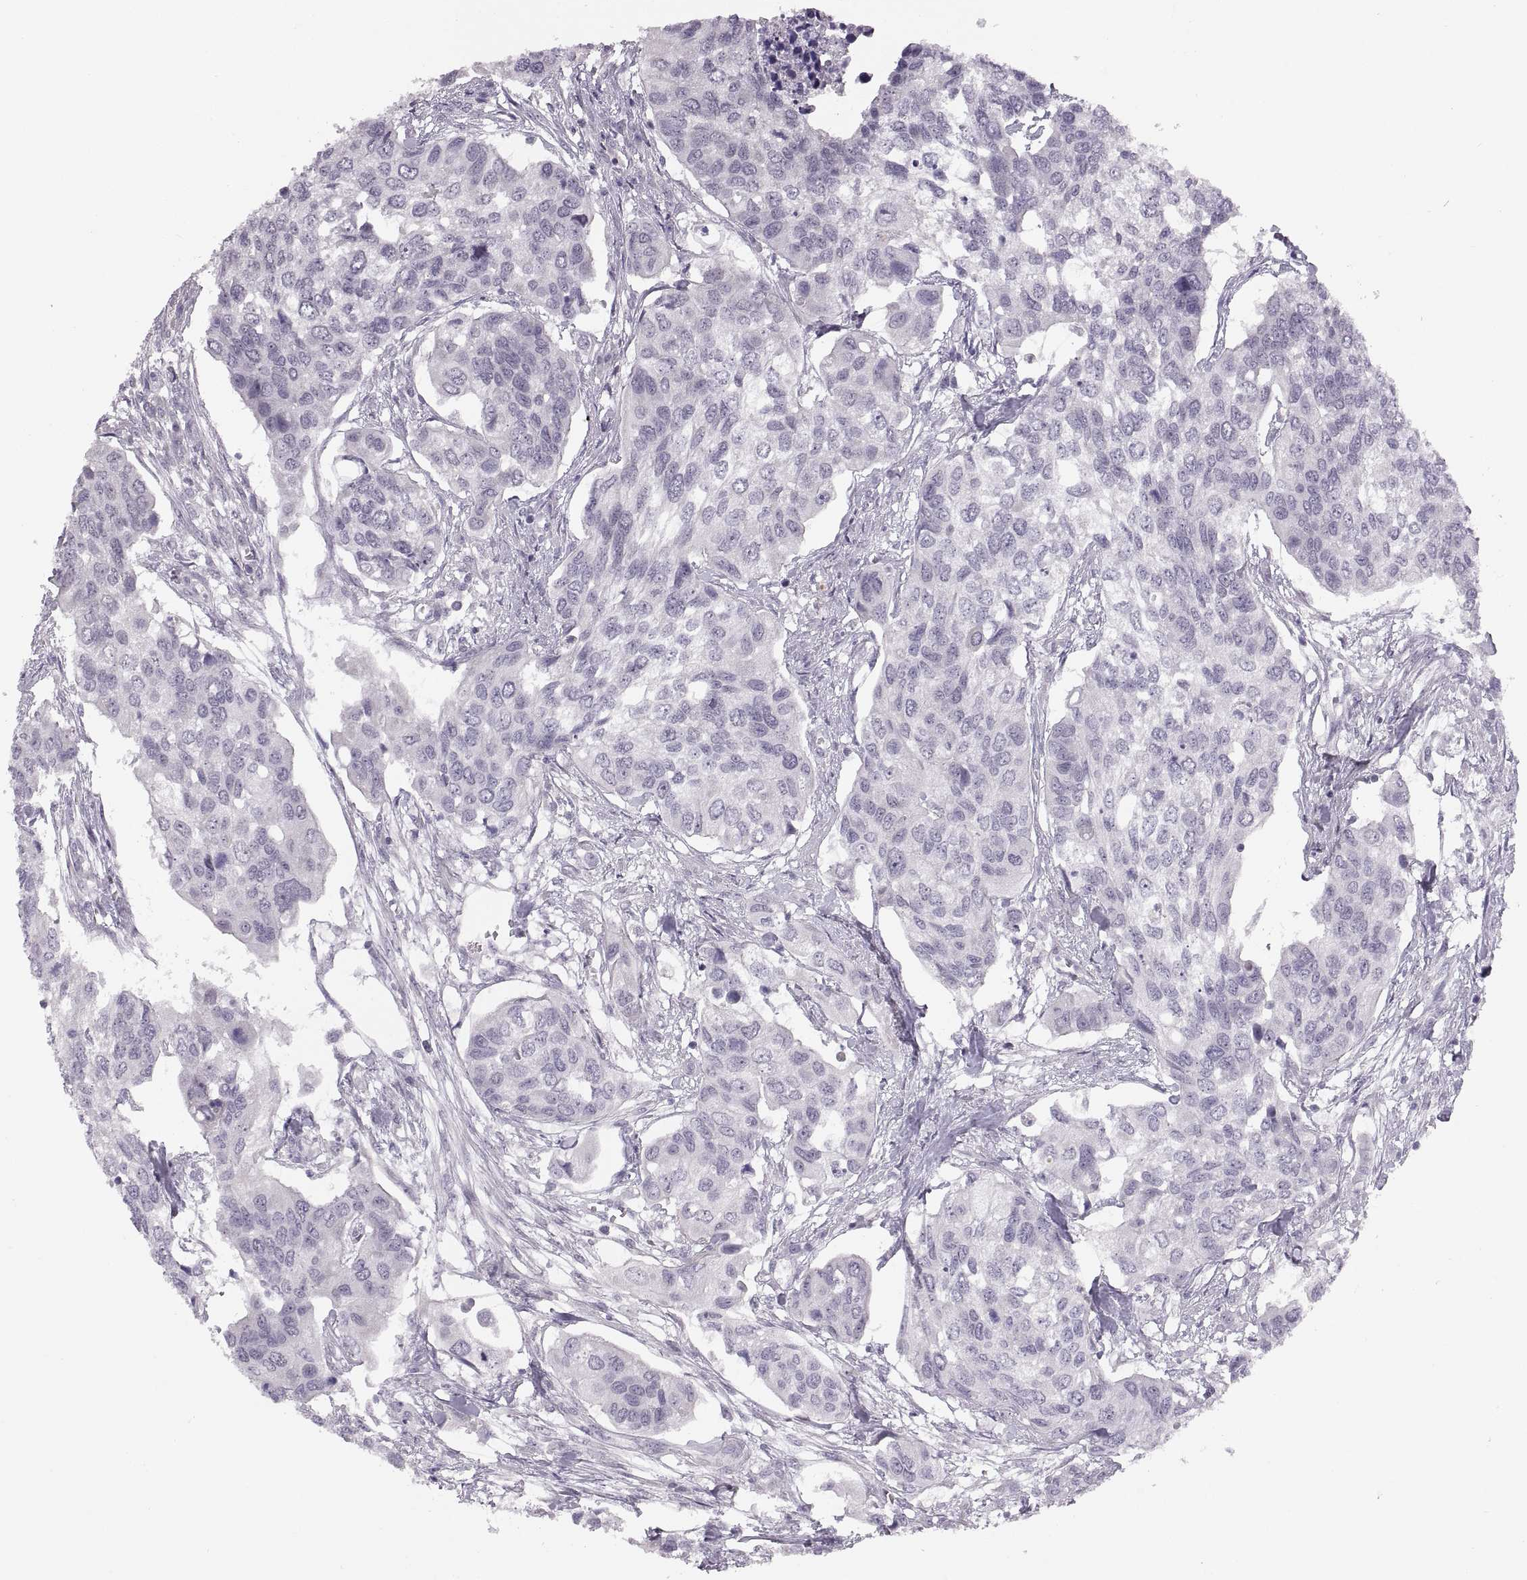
{"staining": {"intensity": "negative", "quantity": "none", "location": "none"}, "tissue": "urothelial cancer", "cell_type": "Tumor cells", "image_type": "cancer", "snomed": [{"axis": "morphology", "description": "Urothelial carcinoma, High grade"}, {"axis": "topography", "description": "Urinary bladder"}], "caption": "Immunohistochemical staining of human urothelial cancer reveals no significant staining in tumor cells.", "gene": "ADH6", "patient": {"sex": "male", "age": 60}}